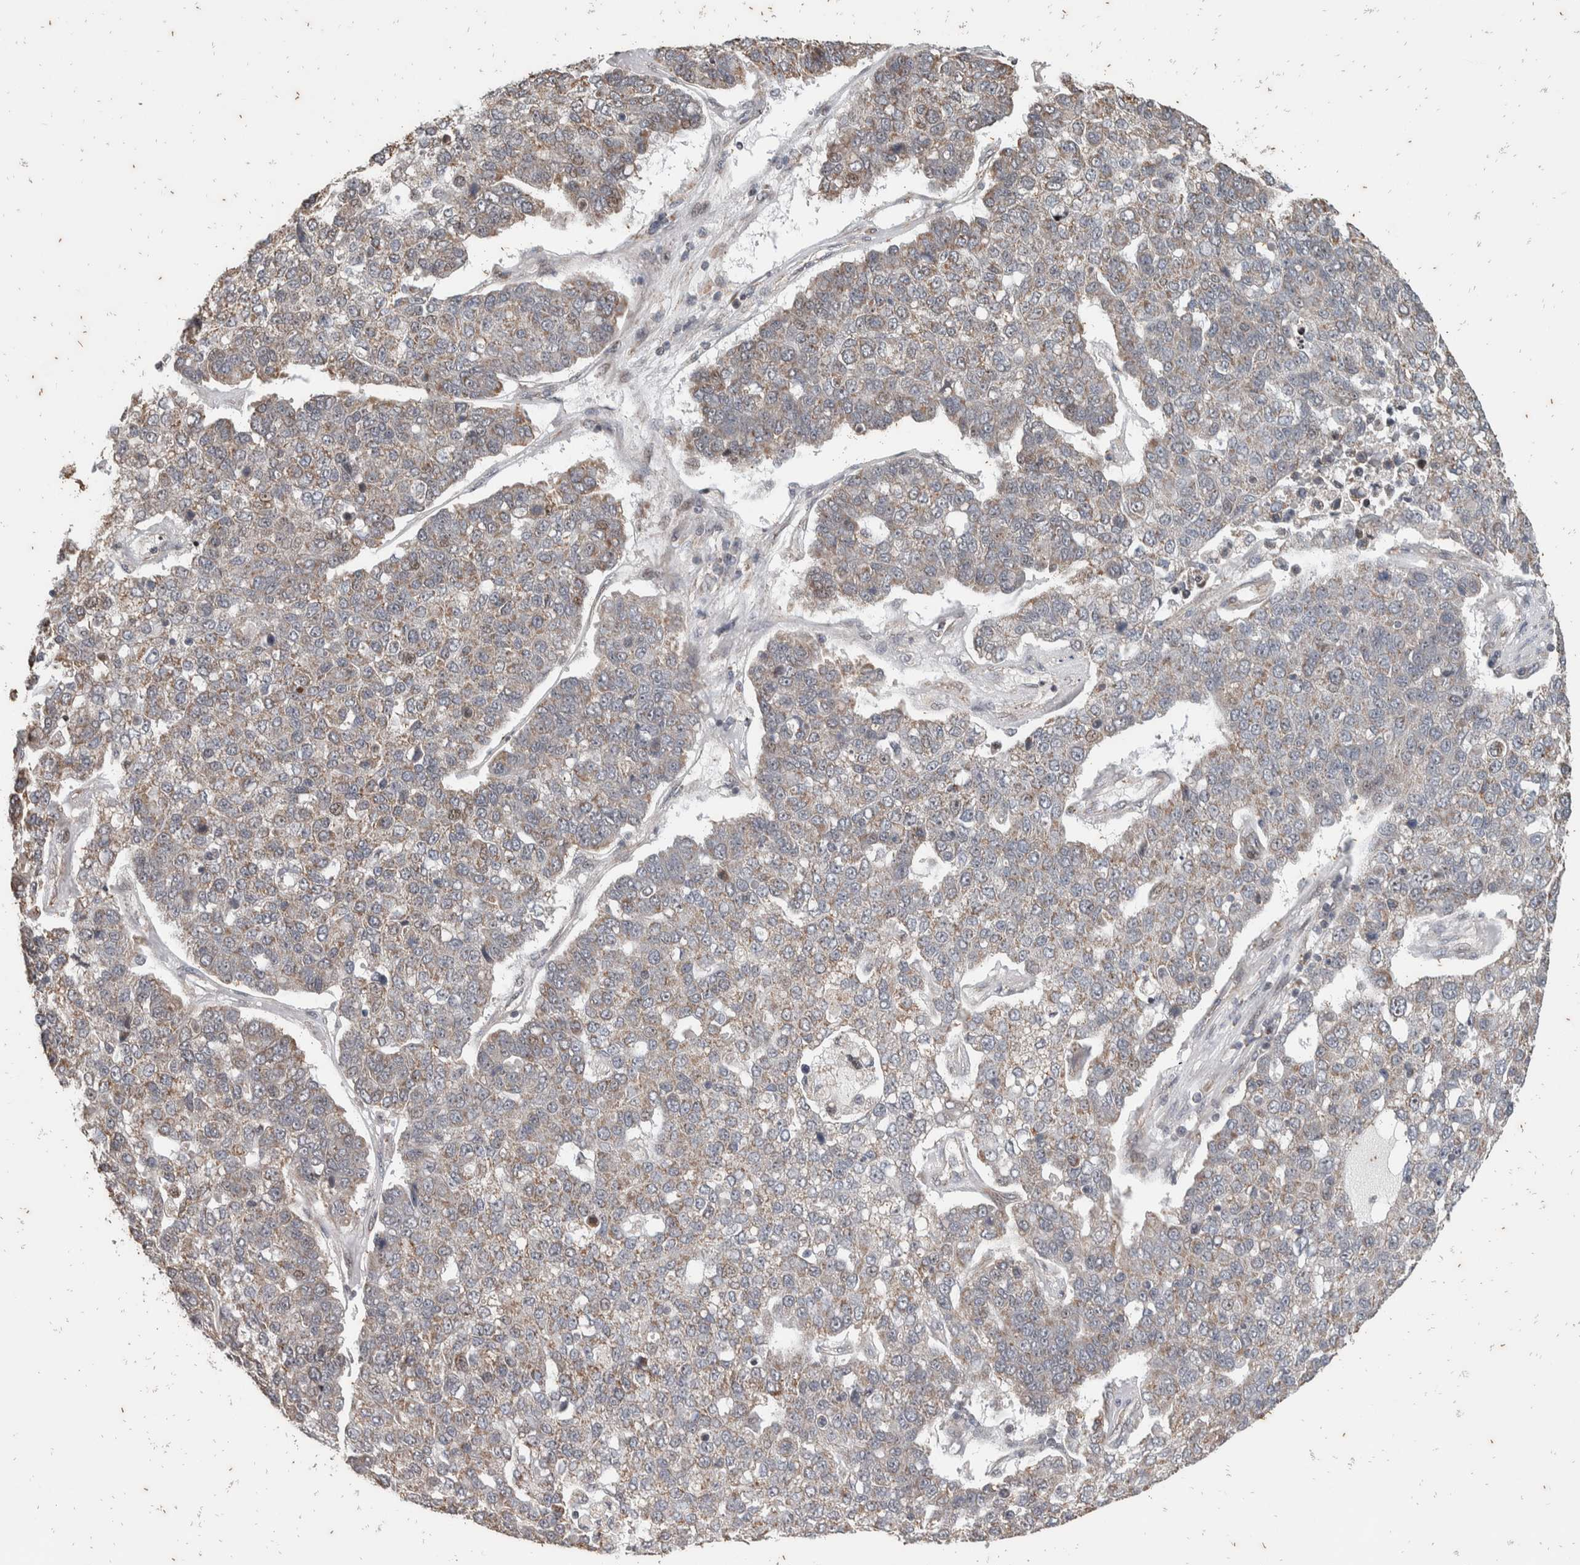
{"staining": {"intensity": "weak", "quantity": "25%-75%", "location": "cytoplasmic/membranous"}, "tissue": "pancreatic cancer", "cell_type": "Tumor cells", "image_type": "cancer", "snomed": [{"axis": "morphology", "description": "Adenocarcinoma, NOS"}, {"axis": "topography", "description": "Pancreas"}], "caption": "Protein analysis of adenocarcinoma (pancreatic) tissue shows weak cytoplasmic/membranous expression in approximately 25%-75% of tumor cells. The staining is performed using DAB (3,3'-diaminobenzidine) brown chromogen to label protein expression. The nuclei are counter-stained blue using hematoxylin.", "gene": "ATXN7L1", "patient": {"sex": "female", "age": 61}}